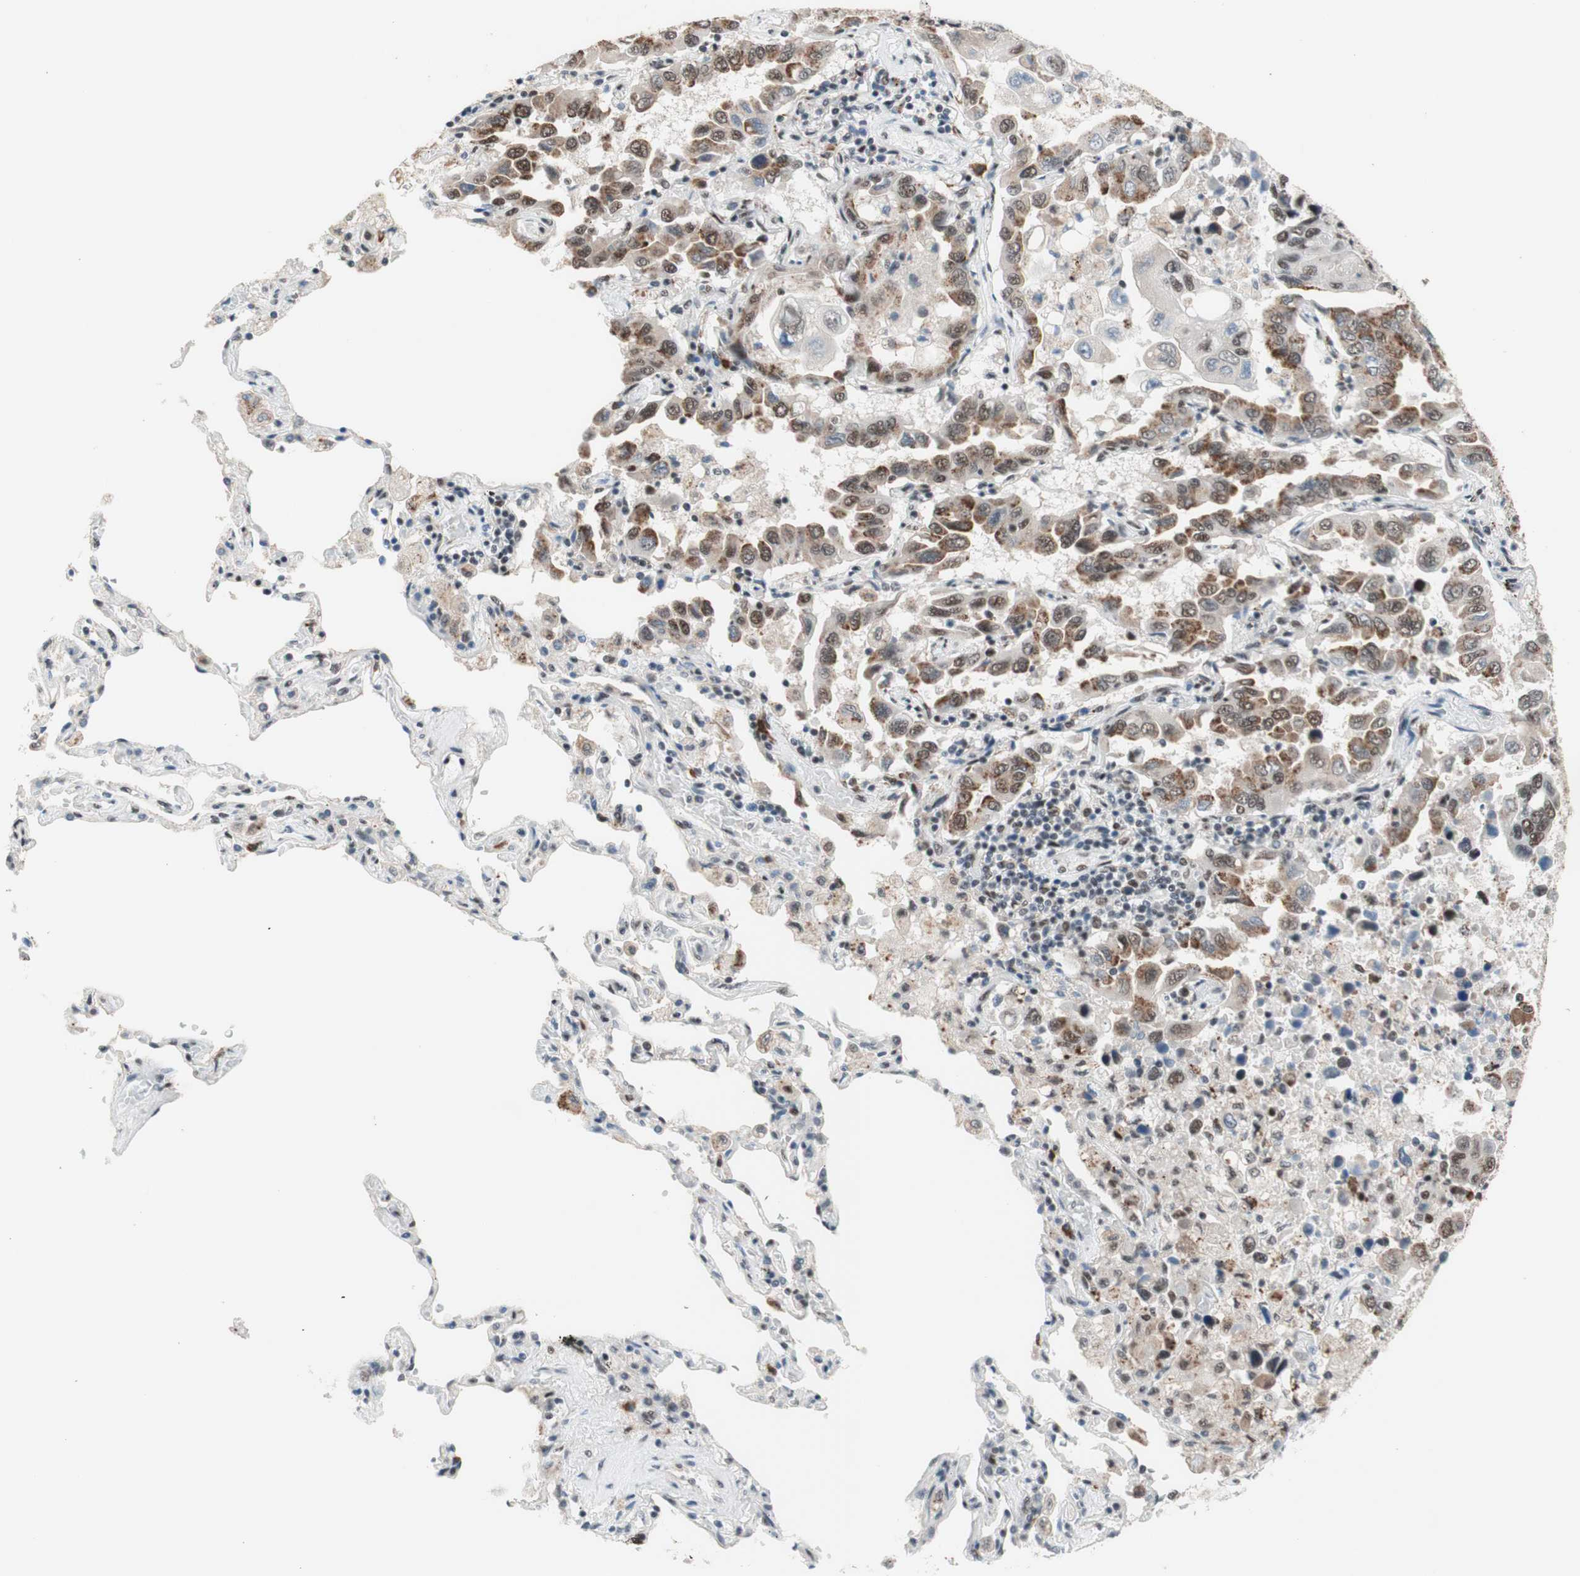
{"staining": {"intensity": "moderate", "quantity": "25%-75%", "location": "cytoplasmic/membranous,nuclear"}, "tissue": "lung cancer", "cell_type": "Tumor cells", "image_type": "cancer", "snomed": [{"axis": "morphology", "description": "Adenocarcinoma, NOS"}, {"axis": "topography", "description": "Lung"}], "caption": "Protein staining displays moderate cytoplasmic/membranous and nuclear staining in approximately 25%-75% of tumor cells in lung cancer (adenocarcinoma).", "gene": "PRPF19", "patient": {"sex": "male", "age": 64}}